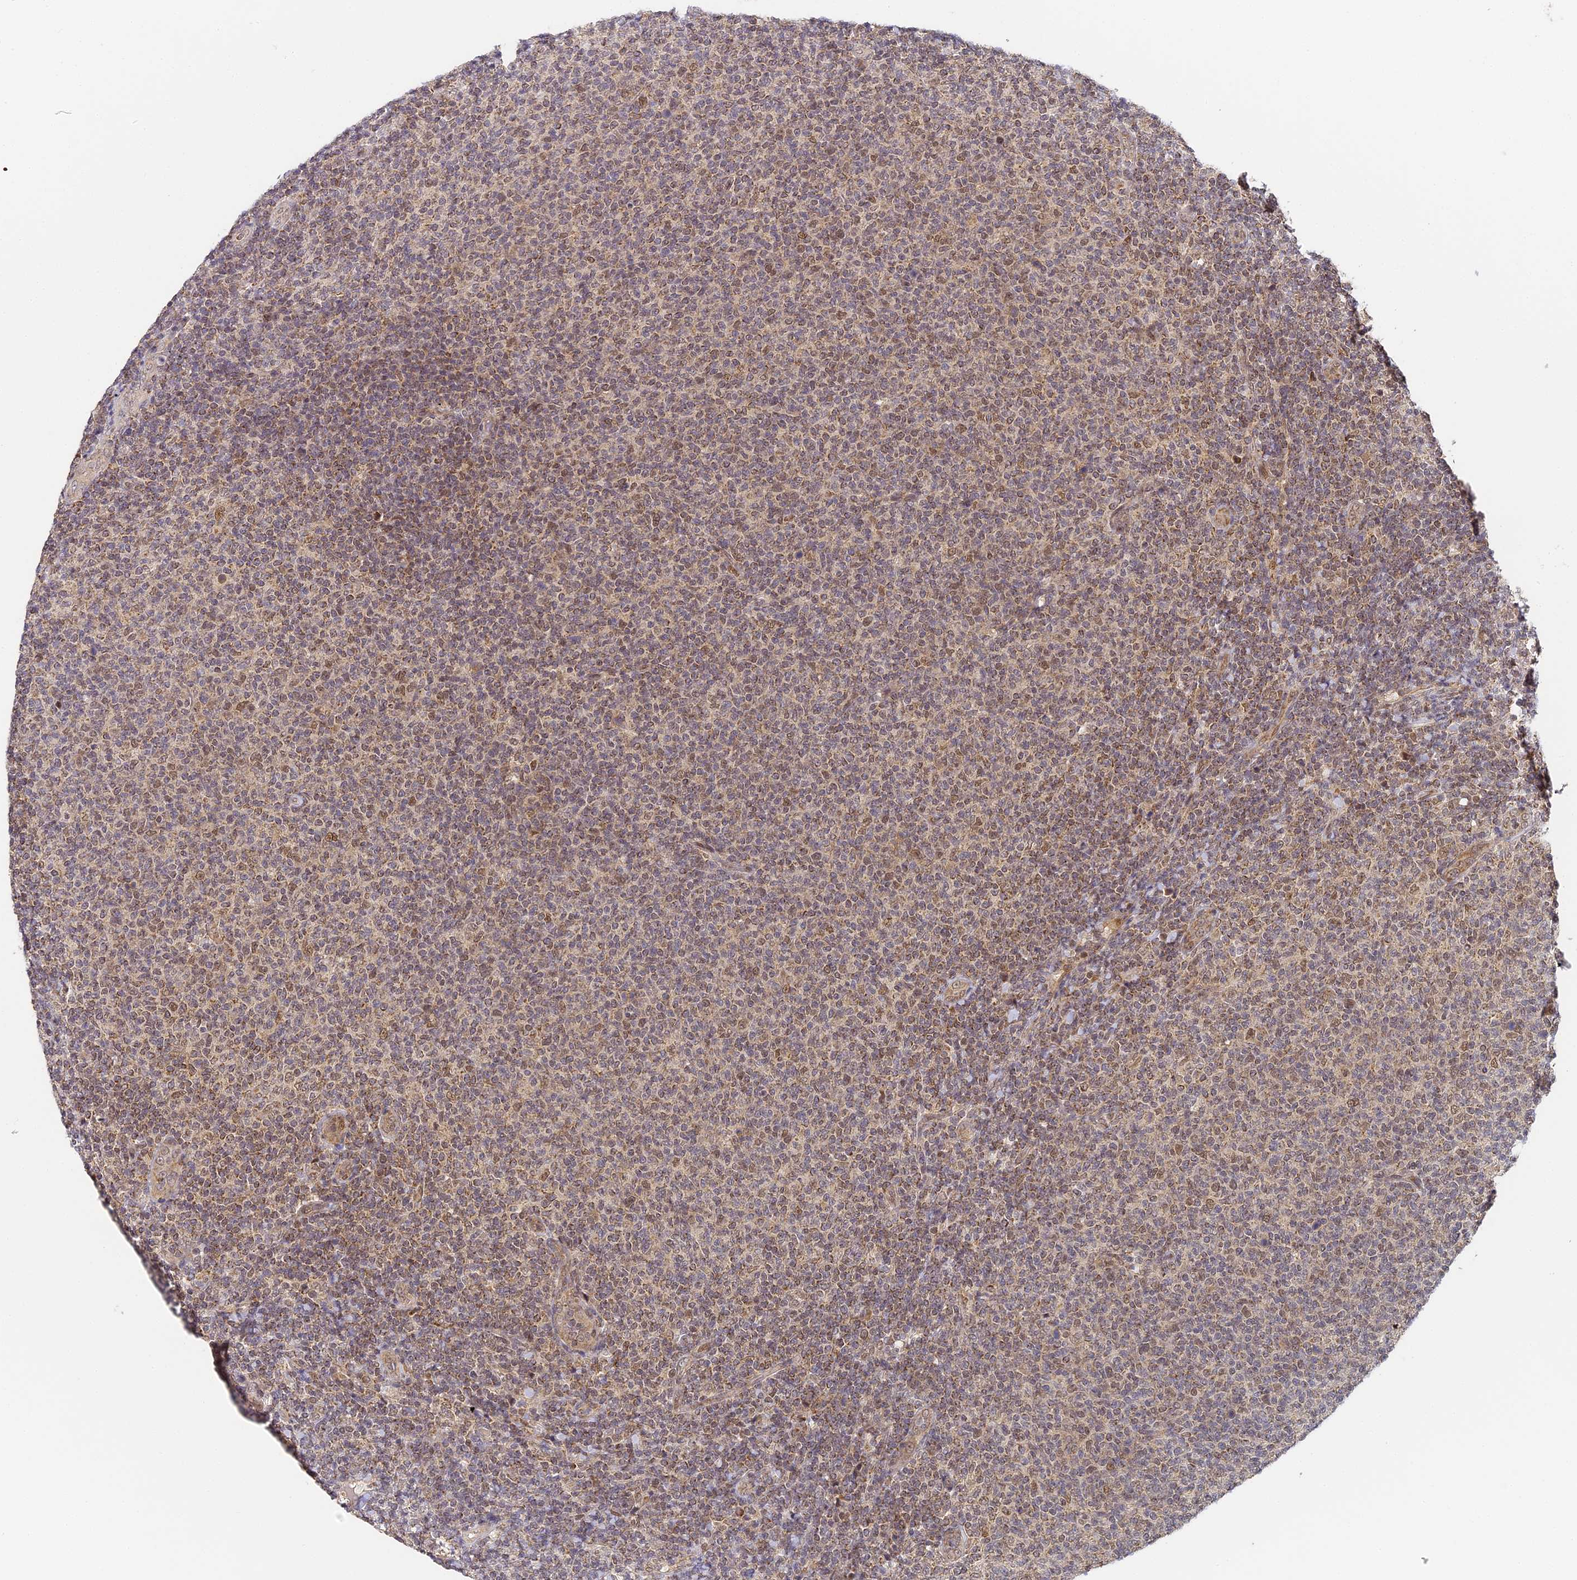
{"staining": {"intensity": "moderate", "quantity": "25%-75%", "location": "cytoplasmic/membranous,nuclear"}, "tissue": "lymphoma", "cell_type": "Tumor cells", "image_type": "cancer", "snomed": [{"axis": "morphology", "description": "Malignant lymphoma, non-Hodgkin's type, Low grade"}, {"axis": "topography", "description": "Lymph node"}], "caption": "IHC histopathology image of human lymphoma stained for a protein (brown), which displays medium levels of moderate cytoplasmic/membranous and nuclear expression in approximately 25%-75% of tumor cells.", "gene": "DNAAF10", "patient": {"sex": "male", "age": 66}}